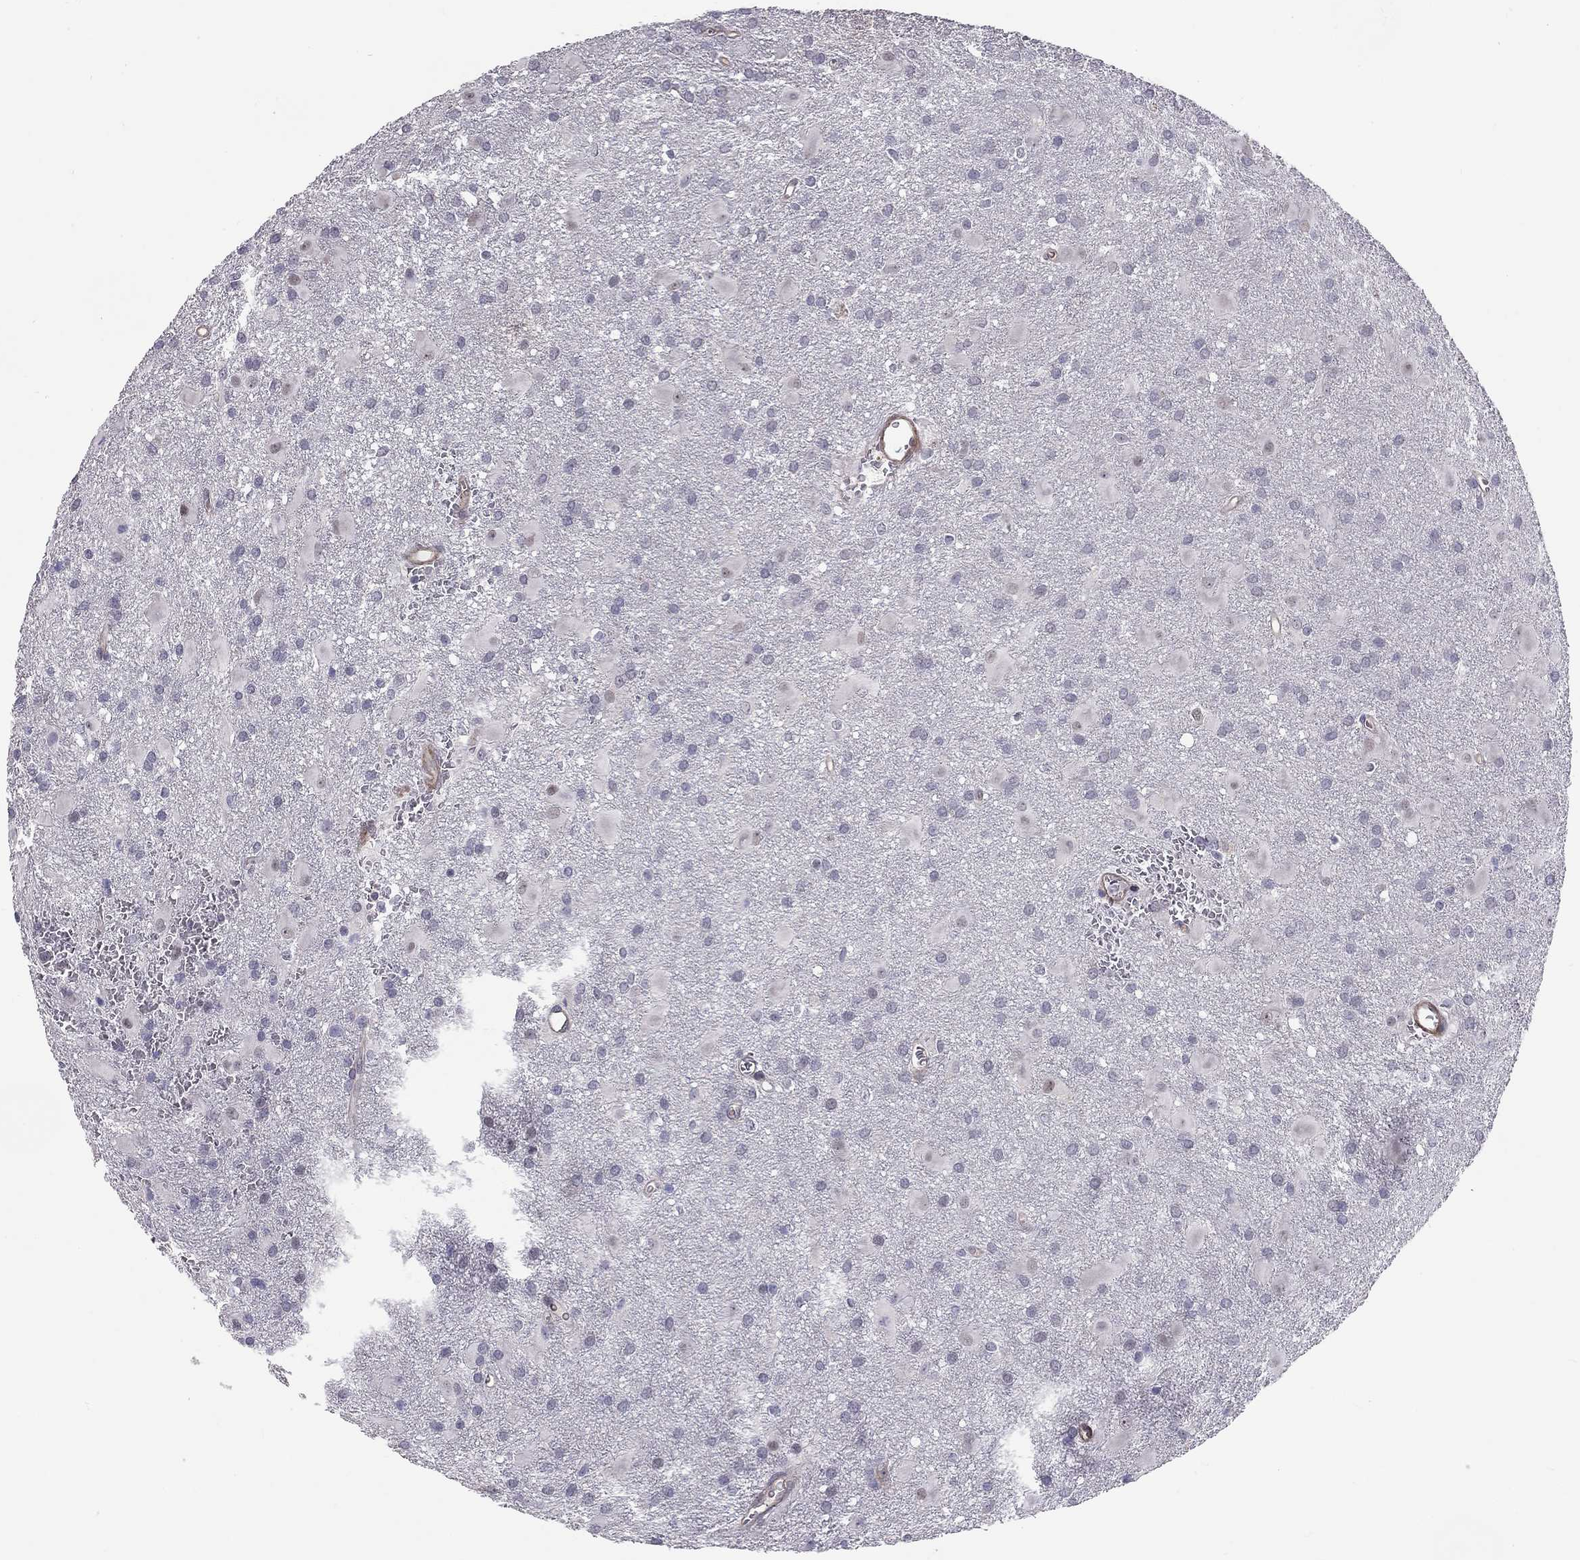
{"staining": {"intensity": "negative", "quantity": "none", "location": "none"}, "tissue": "glioma", "cell_type": "Tumor cells", "image_type": "cancer", "snomed": [{"axis": "morphology", "description": "Glioma, malignant, Low grade"}, {"axis": "topography", "description": "Brain"}], "caption": "High magnification brightfield microscopy of low-grade glioma (malignant) stained with DAB (brown) and counterstained with hematoxylin (blue): tumor cells show no significant positivity. (Stains: DAB (3,3'-diaminobenzidine) IHC with hematoxylin counter stain, Microscopy: brightfield microscopy at high magnification).", "gene": "GJB4", "patient": {"sex": "male", "age": 58}}